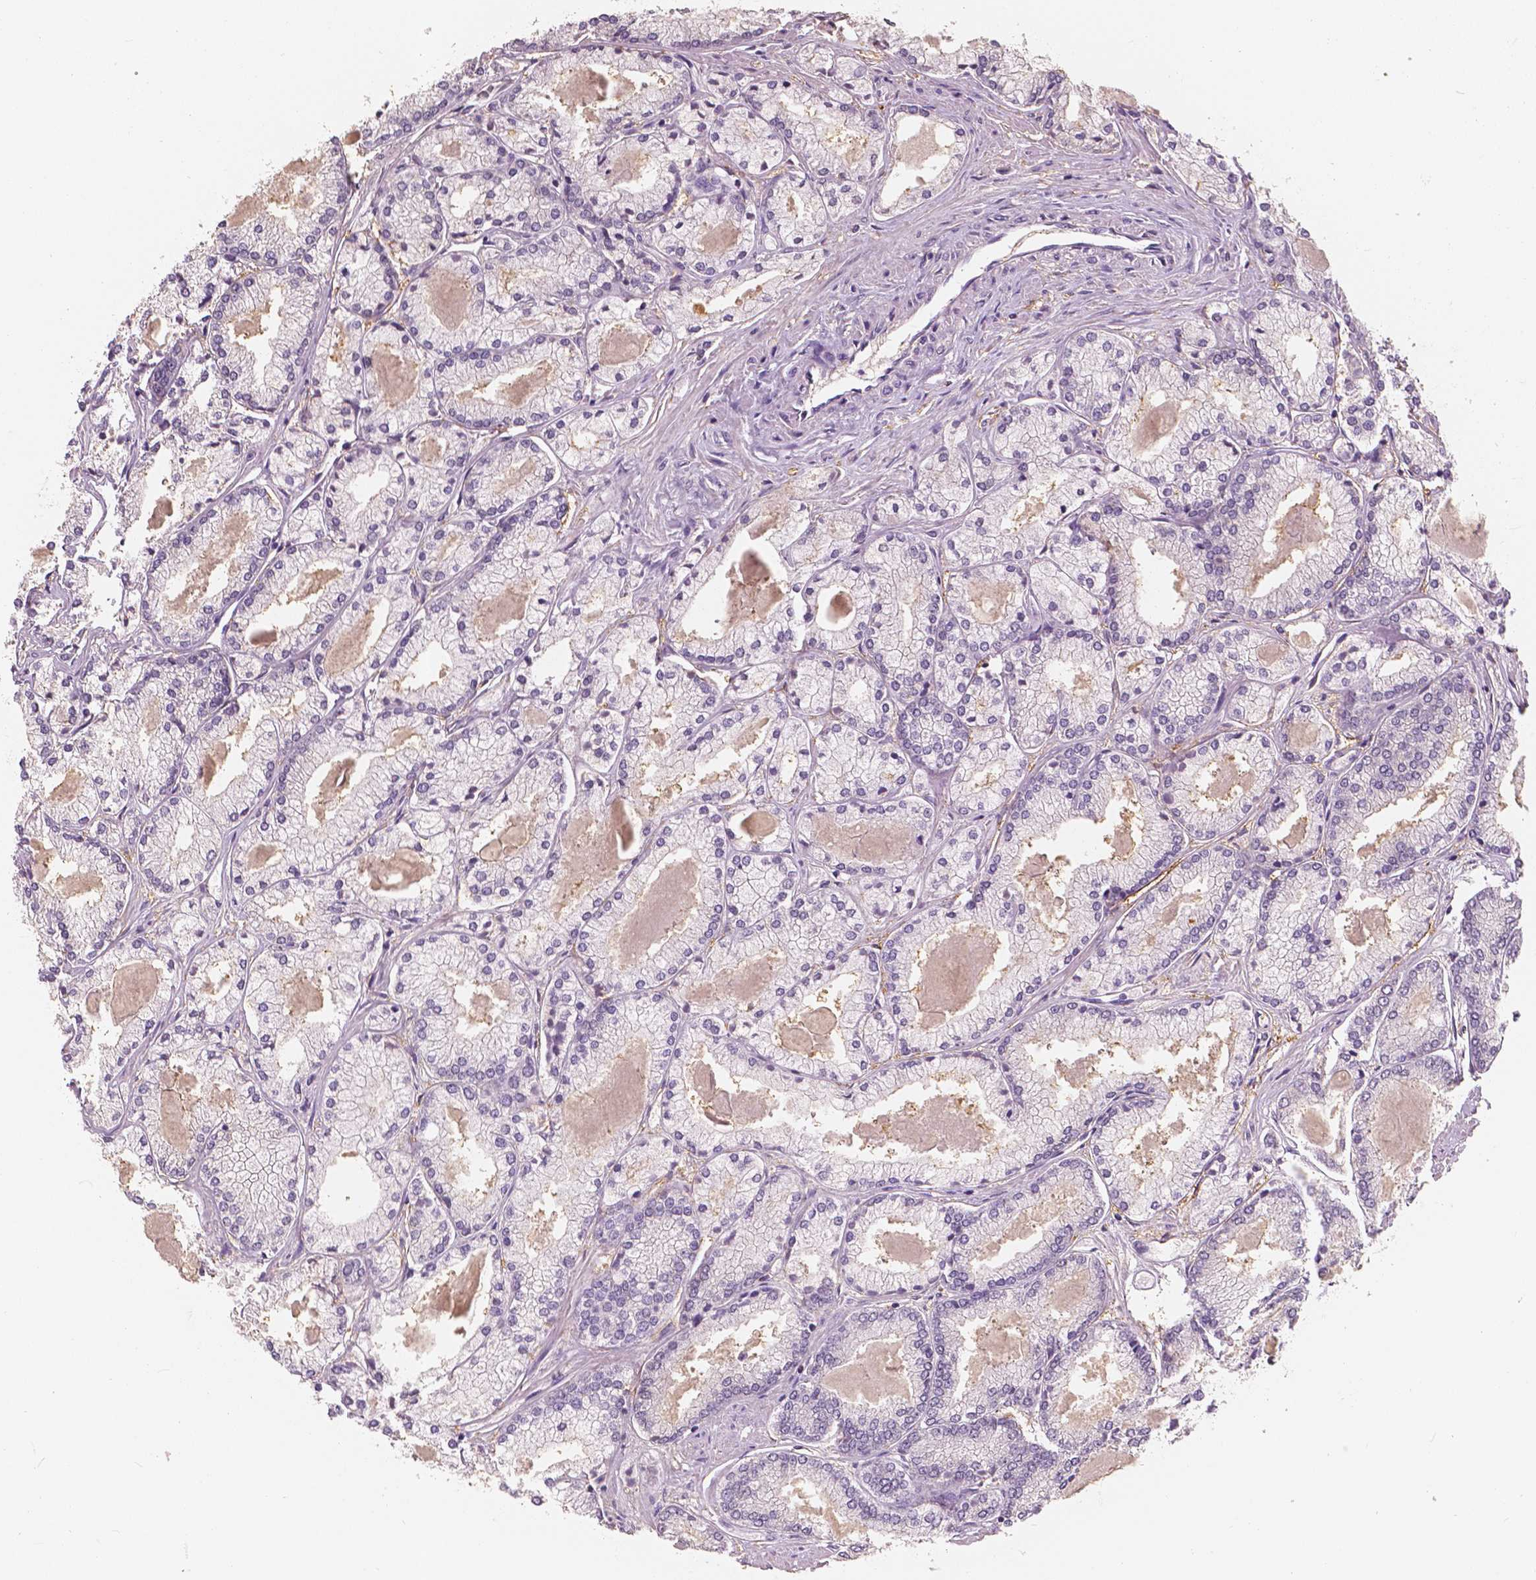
{"staining": {"intensity": "negative", "quantity": "none", "location": "none"}, "tissue": "prostate cancer", "cell_type": "Tumor cells", "image_type": "cancer", "snomed": [{"axis": "morphology", "description": "Adenocarcinoma, High grade"}, {"axis": "topography", "description": "Prostate"}], "caption": "This photomicrograph is of prostate cancer (adenocarcinoma (high-grade)) stained with immunohistochemistry to label a protein in brown with the nuclei are counter-stained blue. There is no expression in tumor cells. Nuclei are stained in blue.", "gene": "SAT2", "patient": {"sex": "male", "age": 68}}